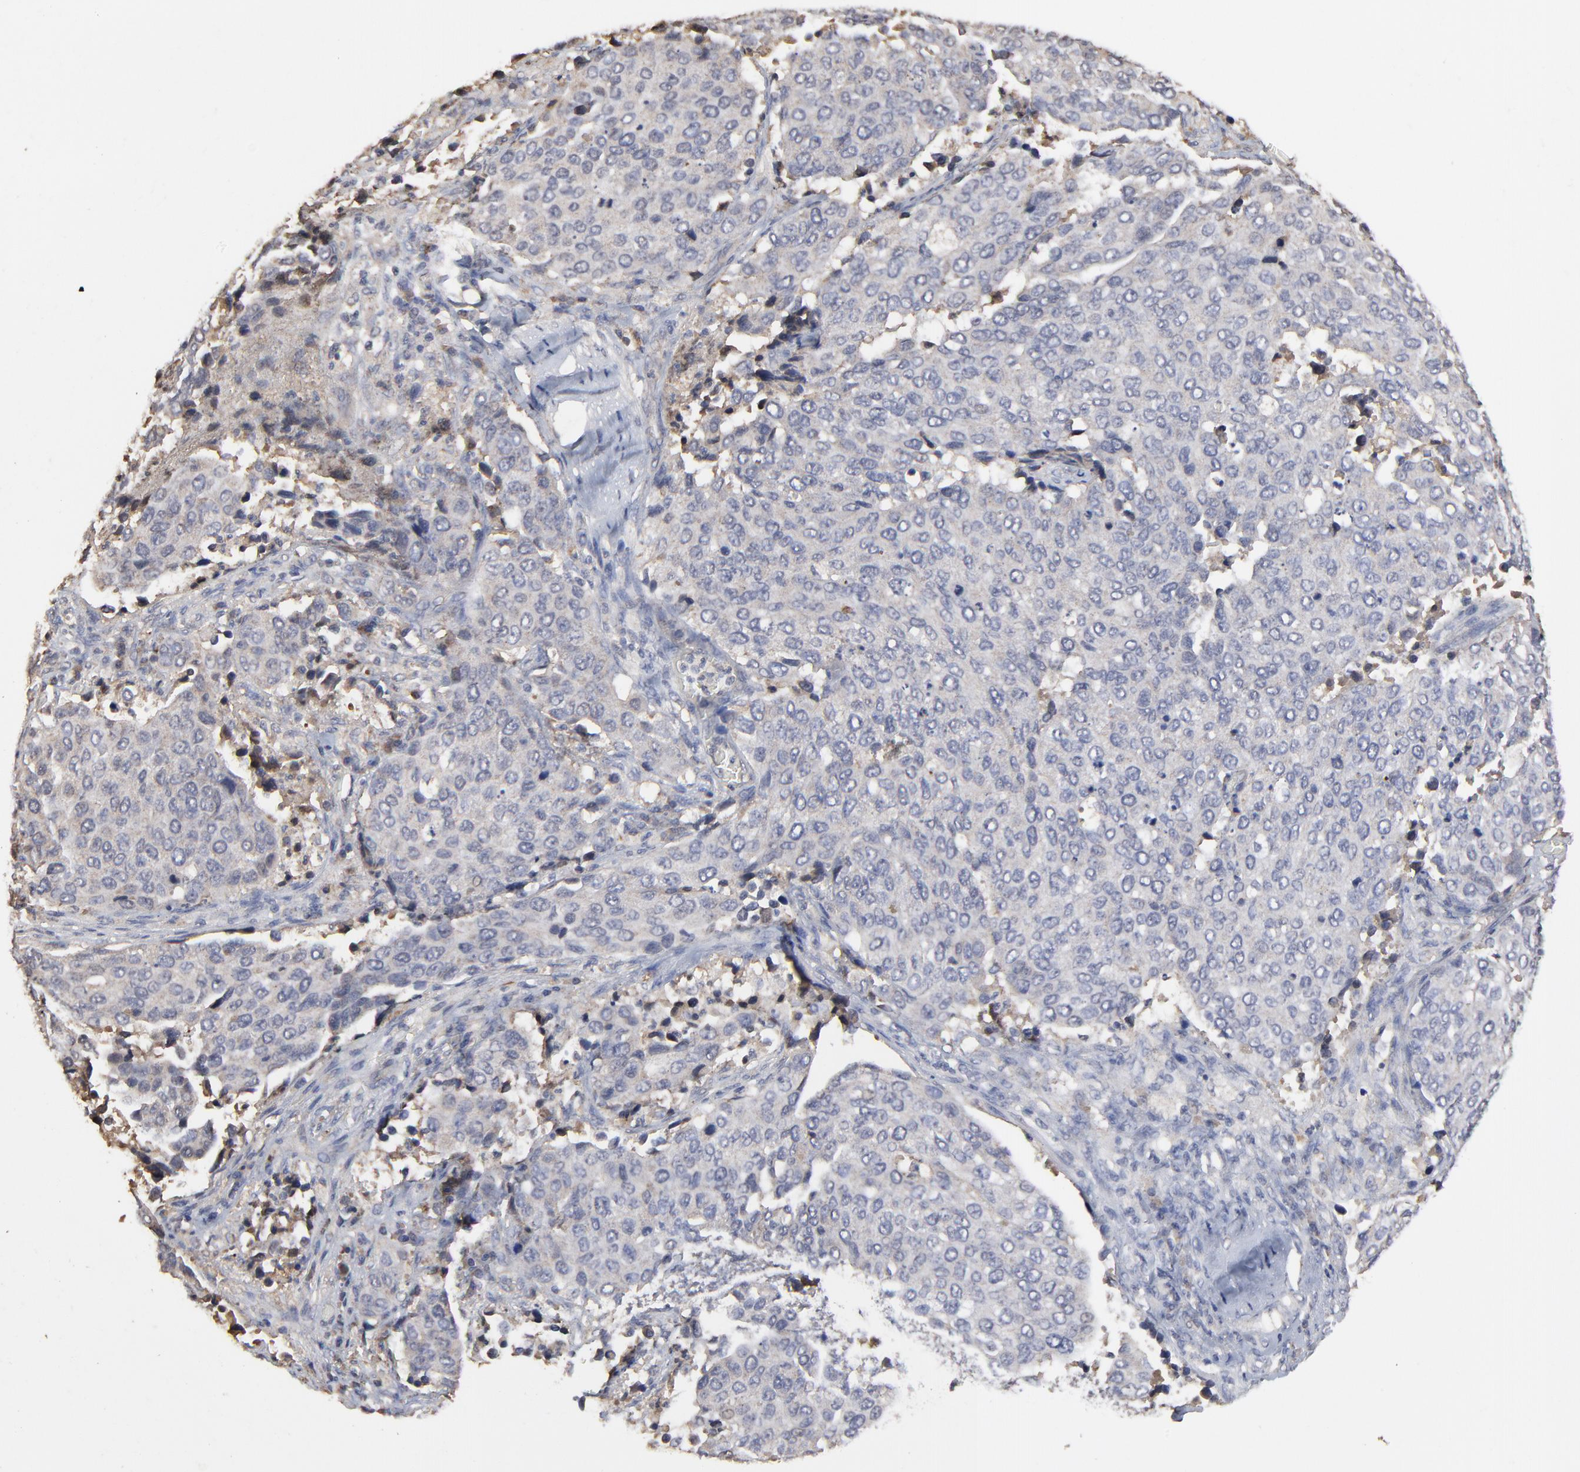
{"staining": {"intensity": "weak", "quantity": "<25%", "location": "cytoplasmic/membranous"}, "tissue": "cervical cancer", "cell_type": "Tumor cells", "image_type": "cancer", "snomed": [{"axis": "morphology", "description": "Squamous cell carcinoma, NOS"}, {"axis": "topography", "description": "Cervix"}], "caption": "This image is of squamous cell carcinoma (cervical) stained with IHC to label a protein in brown with the nuclei are counter-stained blue. There is no positivity in tumor cells.", "gene": "VPREB3", "patient": {"sex": "female", "age": 54}}